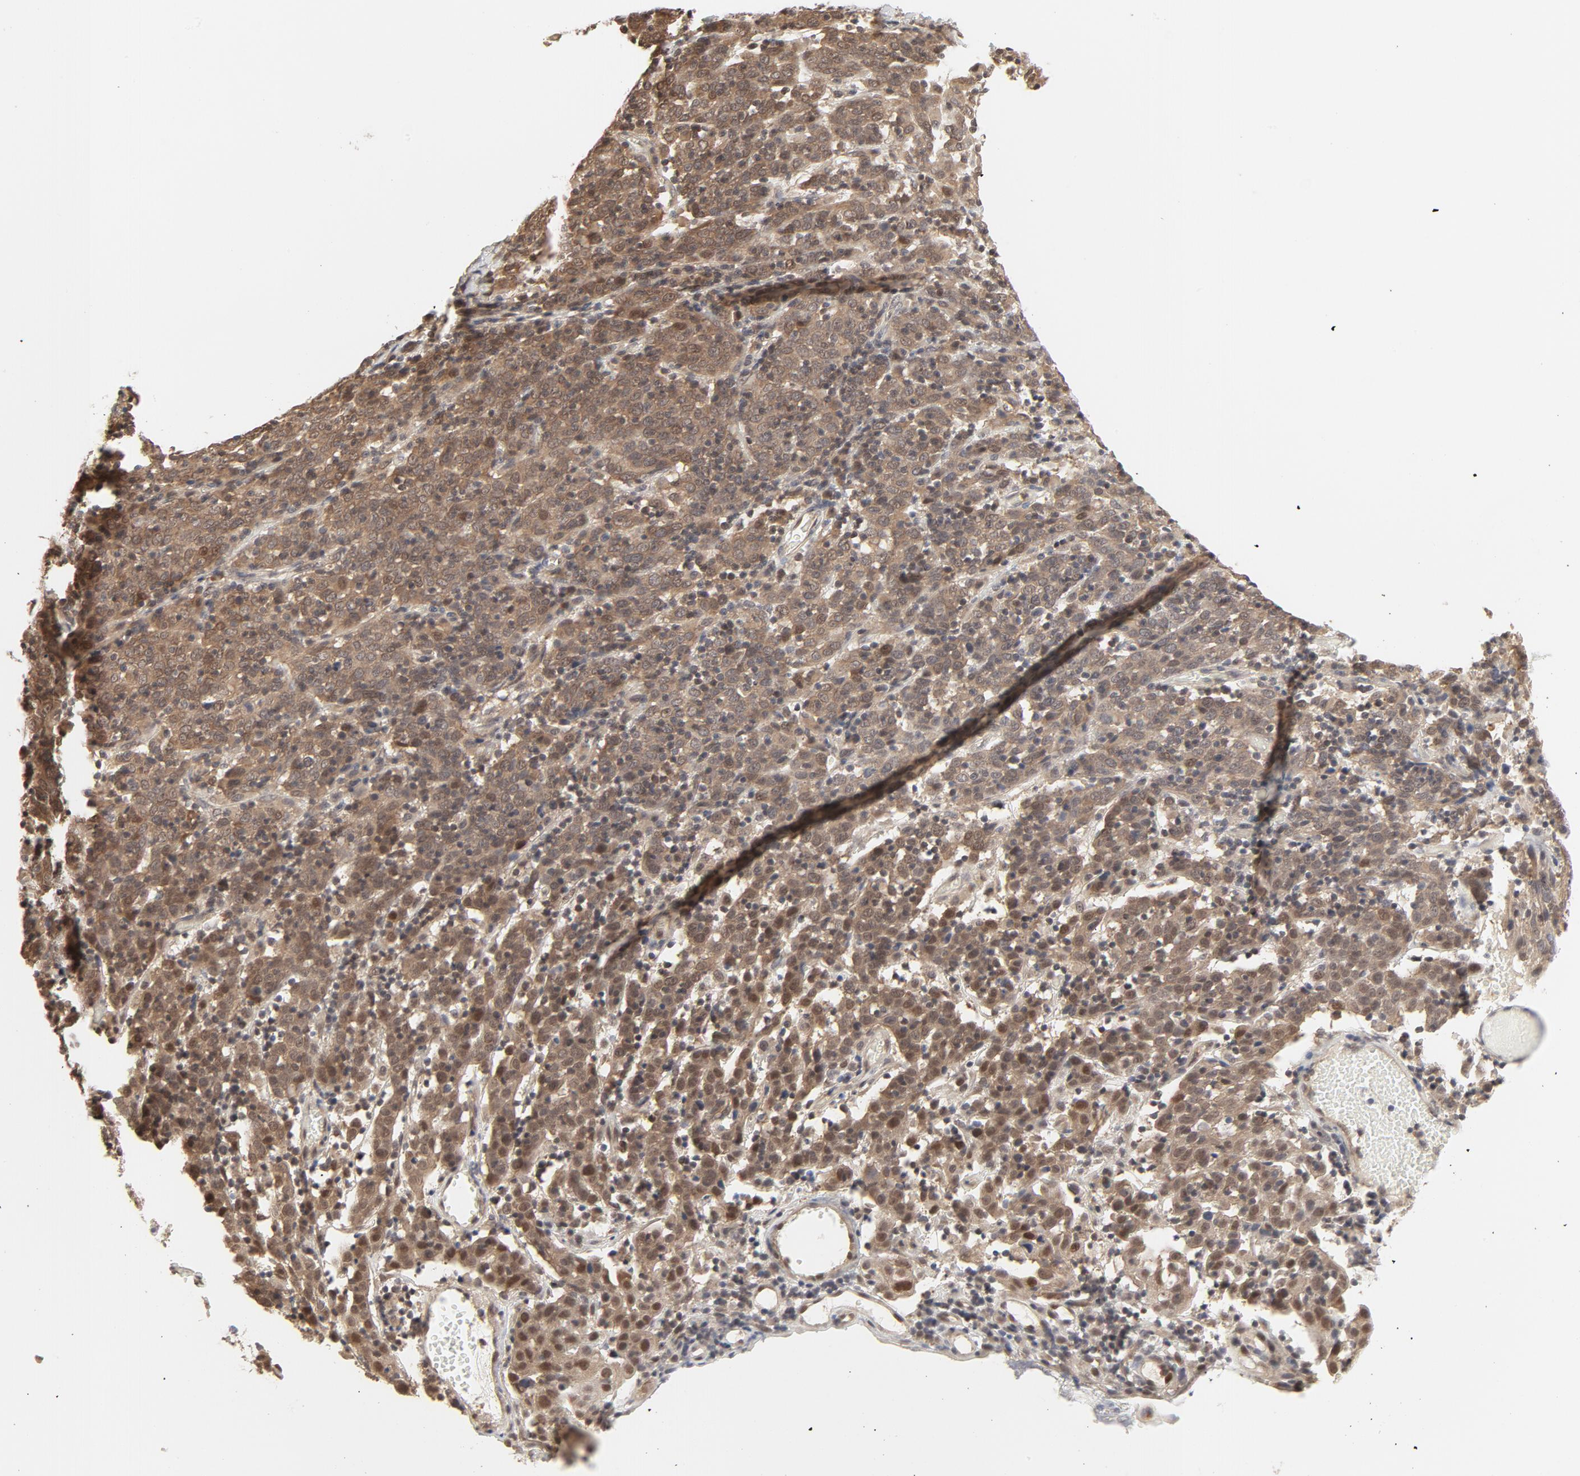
{"staining": {"intensity": "moderate", "quantity": "25%-75%", "location": "cytoplasmic/membranous,nuclear"}, "tissue": "cervical cancer", "cell_type": "Tumor cells", "image_type": "cancer", "snomed": [{"axis": "morphology", "description": "Normal tissue, NOS"}, {"axis": "morphology", "description": "Squamous cell carcinoma, NOS"}, {"axis": "topography", "description": "Cervix"}], "caption": "Cervical cancer (squamous cell carcinoma) stained with DAB (3,3'-diaminobenzidine) immunohistochemistry reveals medium levels of moderate cytoplasmic/membranous and nuclear staining in about 25%-75% of tumor cells.", "gene": "NEDD8", "patient": {"sex": "female", "age": 67}}